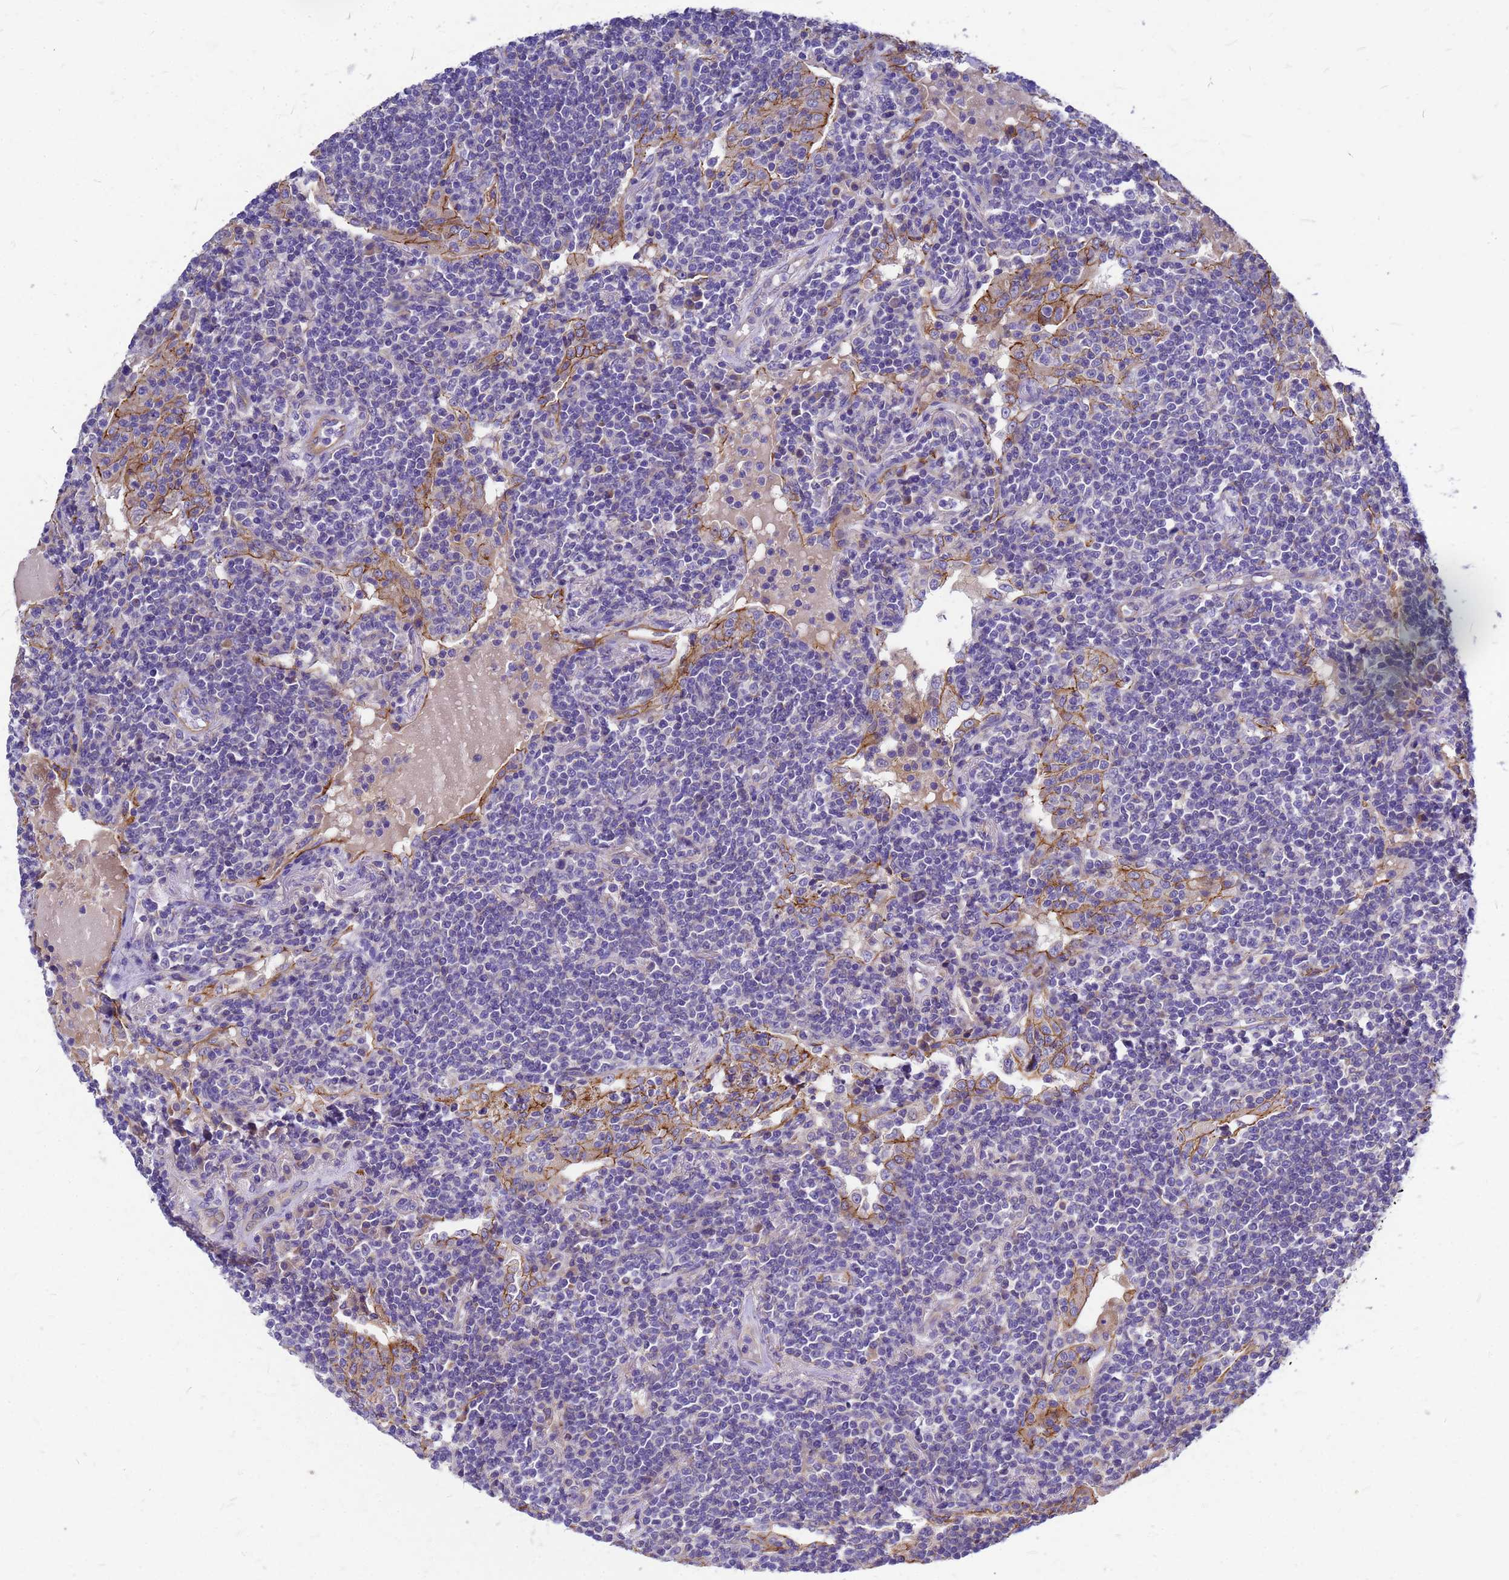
{"staining": {"intensity": "negative", "quantity": "none", "location": "none"}, "tissue": "lymphoma", "cell_type": "Tumor cells", "image_type": "cancer", "snomed": [{"axis": "morphology", "description": "Malignant lymphoma, non-Hodgkin's type, Low grade"}, {"axis": "topography", "description": "Lung"}], "caption": "Tumor cells show no significant expression in malignant lymphoma, non-Hodgkin's type (low-grade).", "gene": "FBXW5", "patient": {"sex": "female", "age": 71}}